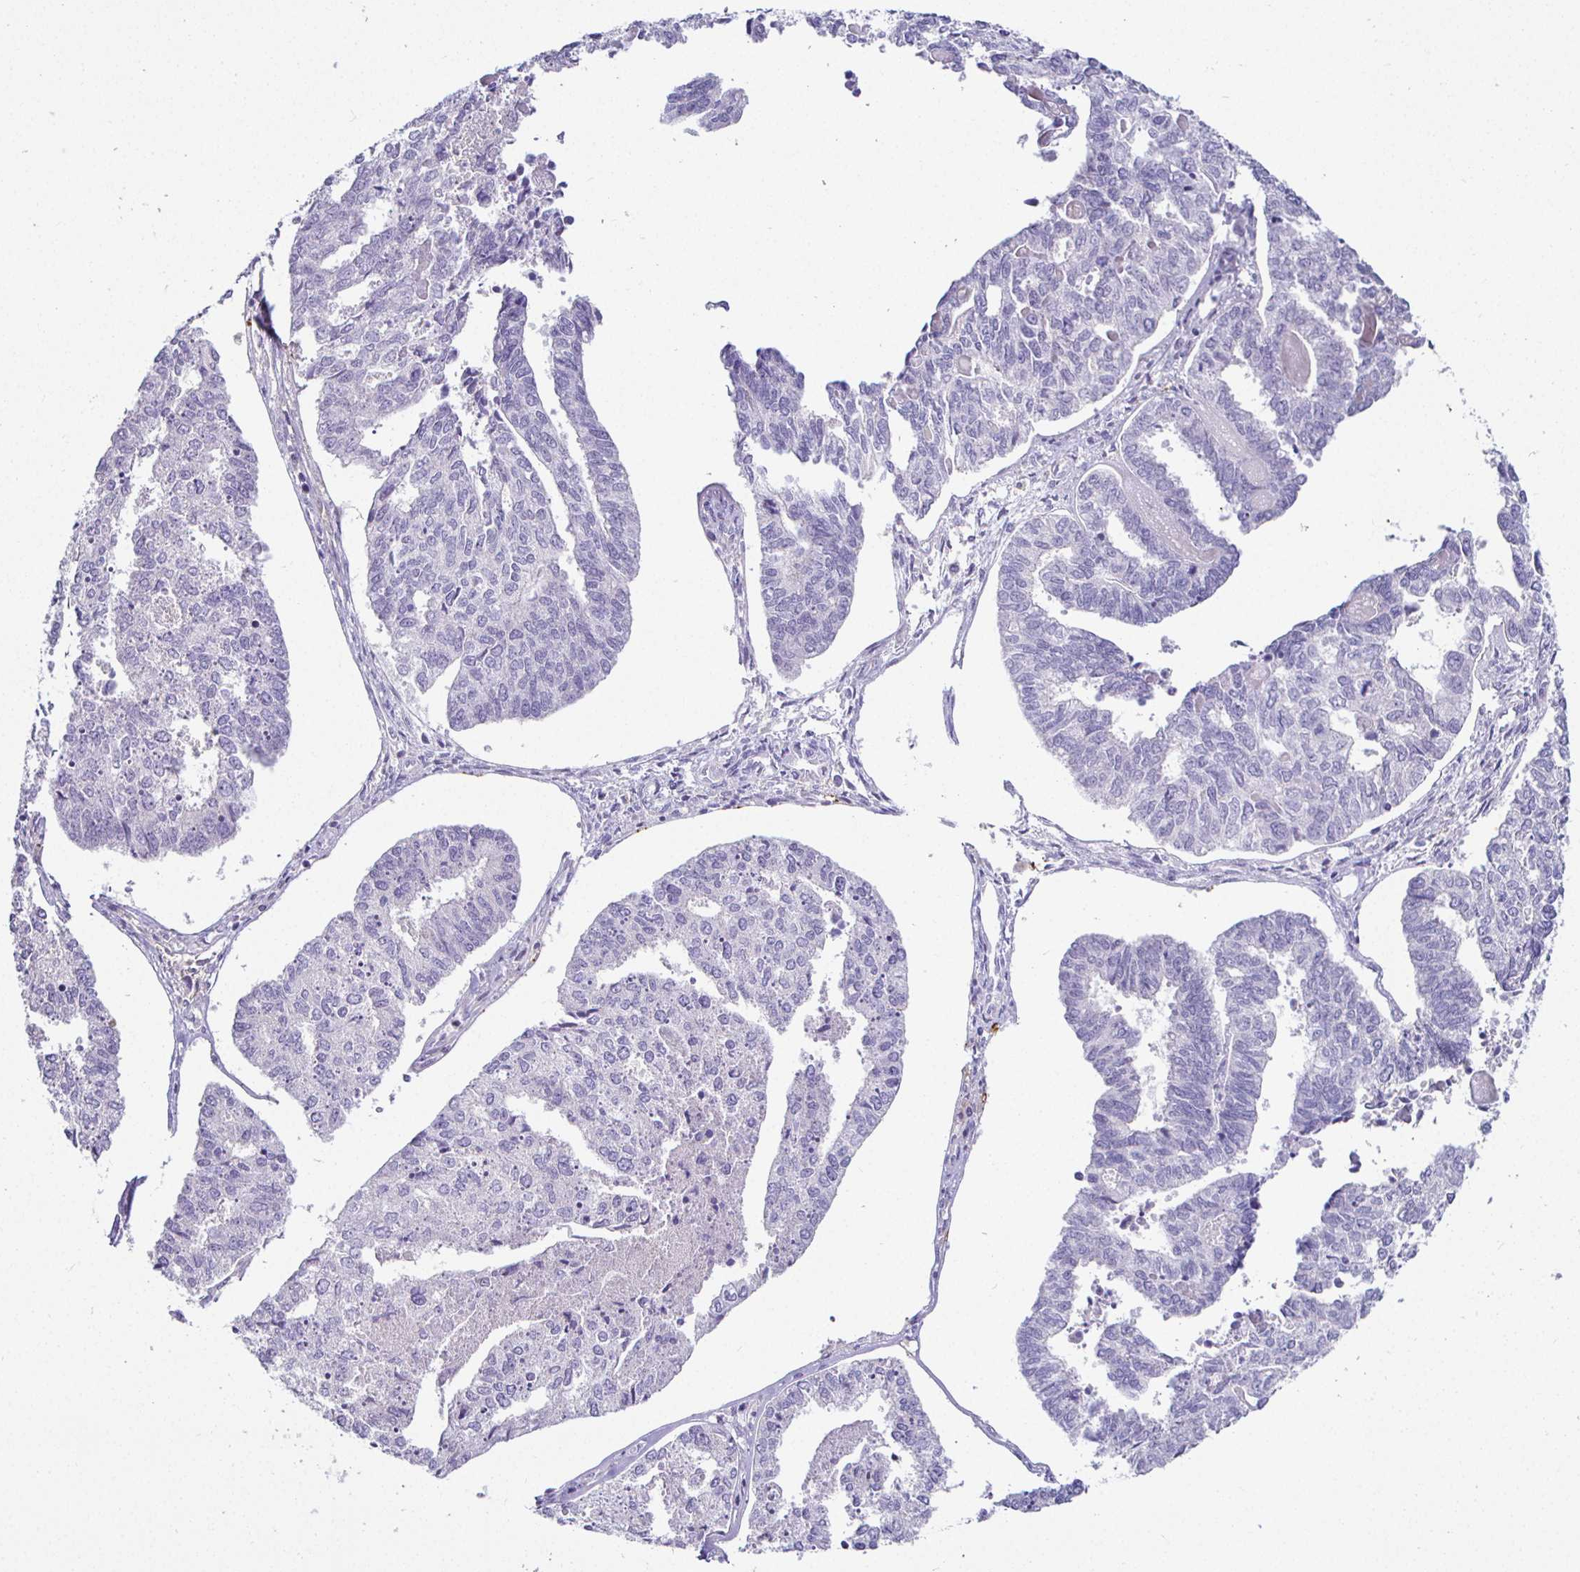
{"staining": {"intensity": "negative", "quantity": "none", "location": "none"}, "tissue": "endometrial cancer", "cell_type": "Tumor cells", "image_type": "cancer", "snomed": [{"axis": "morphology", "description": "Adenocarcinoma, NOS"}, {"axis": "topography", "description": "Endometrium"}], "caption": "An image of endometrial adenocarcinoma stained for a protein displays no brown staining in tumor cells.", "gene": "SIRPA", "patient": {"sex": "female", "age": 73}}